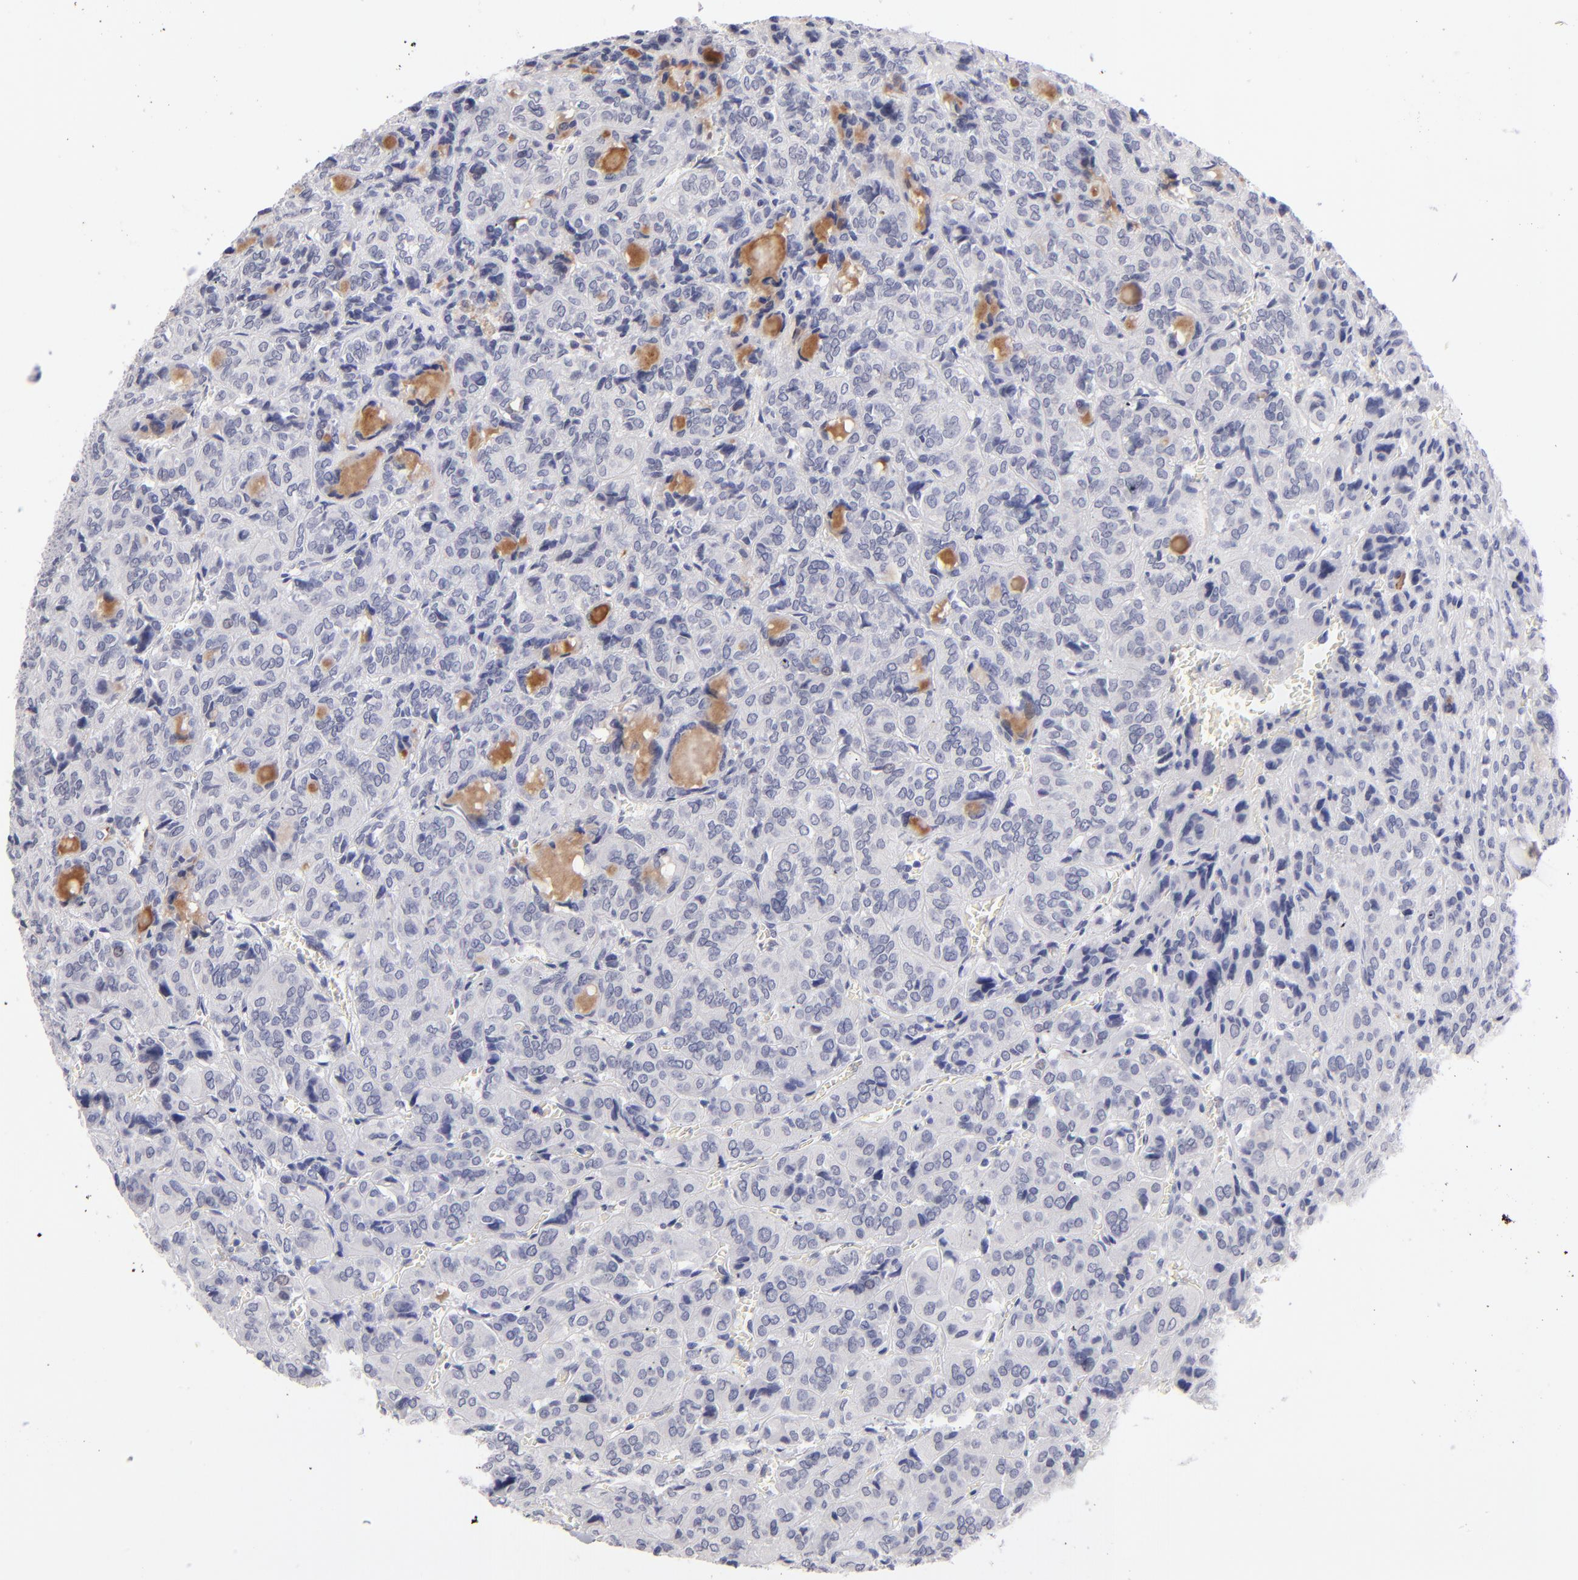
{"staining": {"intensity": "negative", "quantity": "none", "location": "none"}, "tissue": "thyroid cancer", "cell_type": "Tumor cells", "image_type": "cancer", "snomed": [{"axis": "morphology", "description": "Follicular adenoma carcinoma, NOS"}, {"axis": "topography", "description": "Thyroid gland"}], "caption": "Immunohistochemistry (IHC) photomicrograph of neoplastic tissue: human thyroid cancer stained with DAB (3,3'-diaminobenzidine) exhibits no significant protein staining in tumor cells.", "gene": "TEX11", "patient": {"sex": "female", "age": 71}}